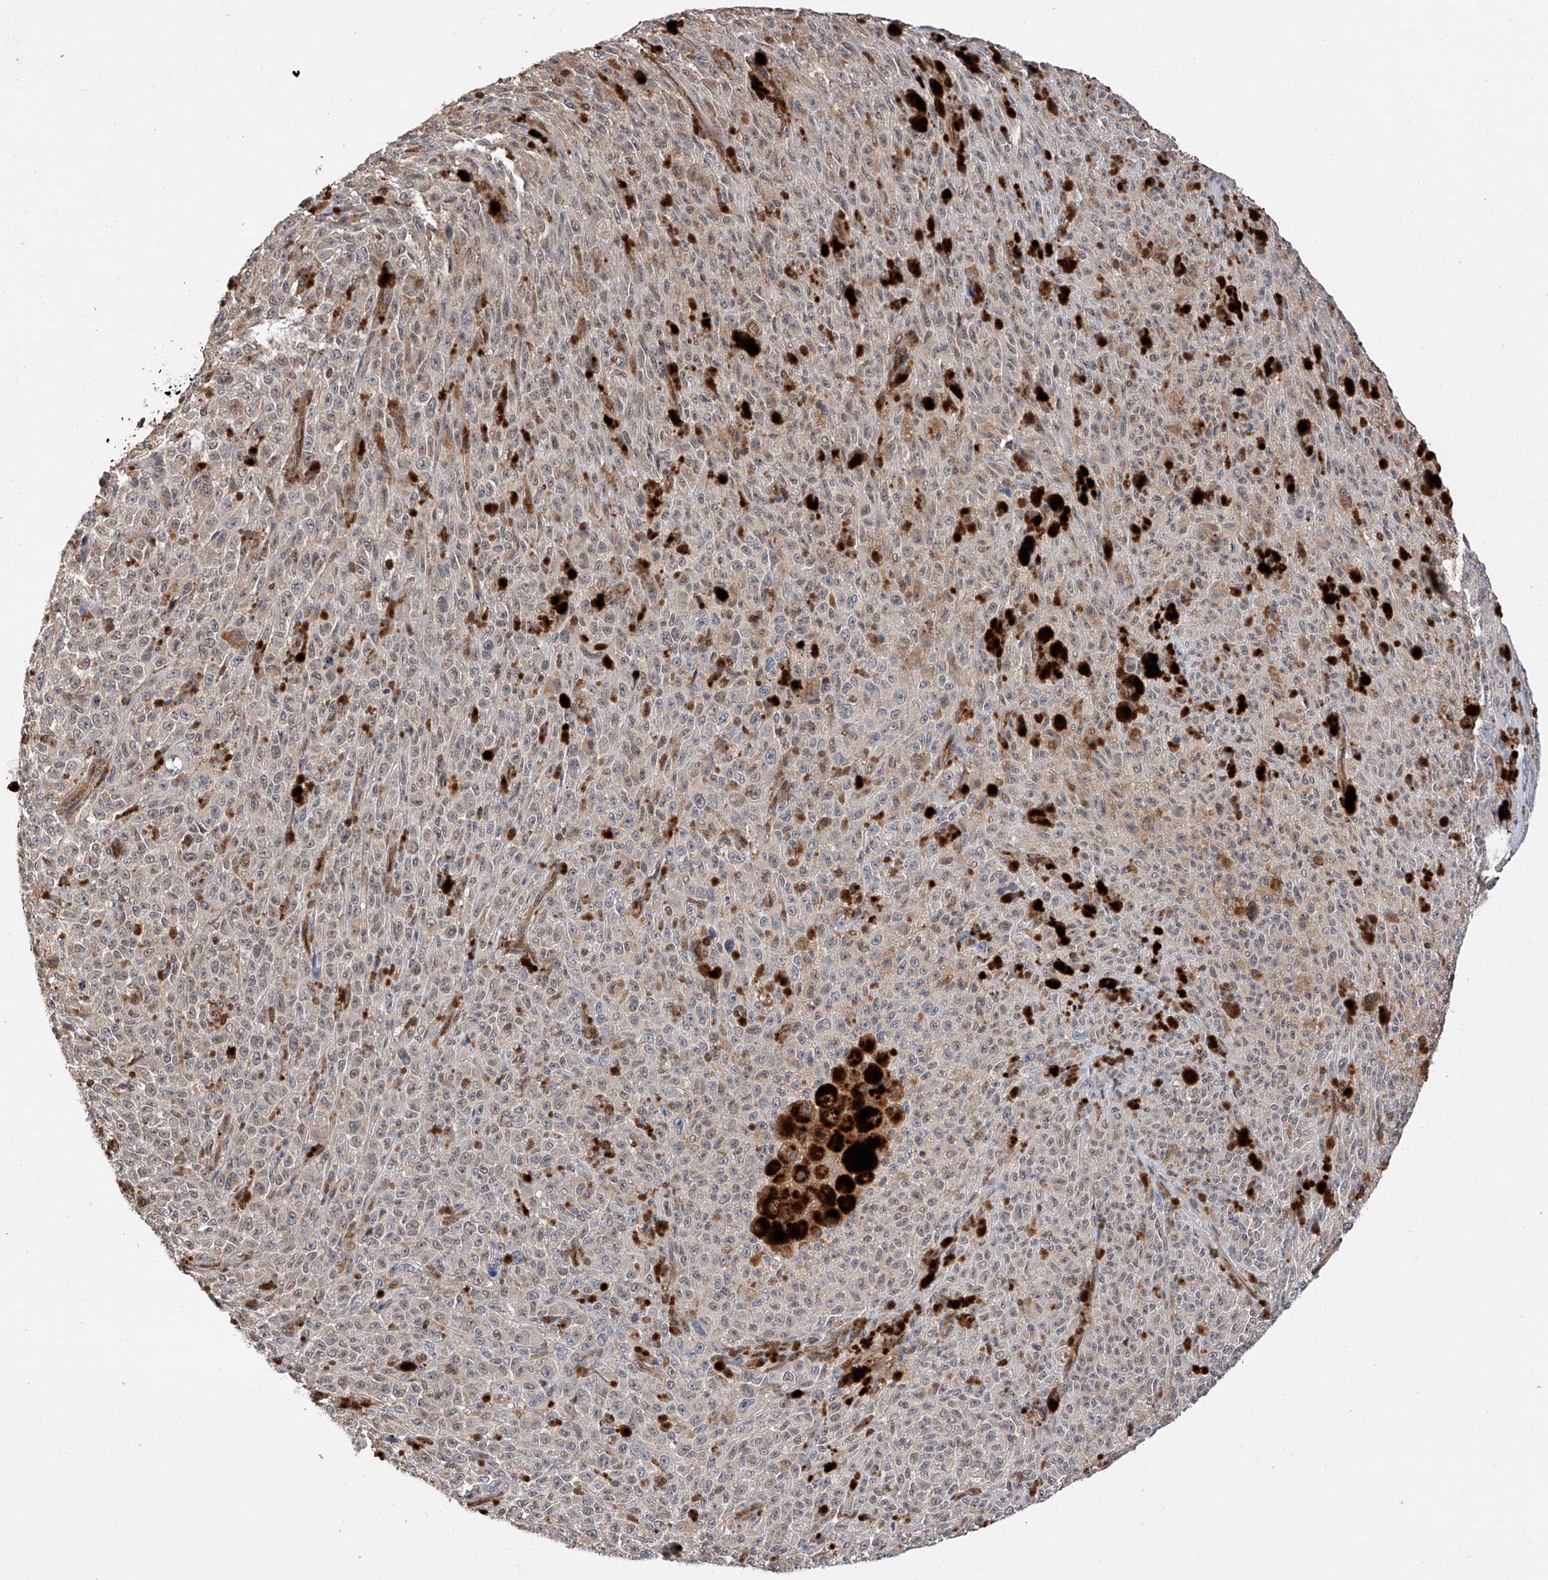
{"staining": {"intensity": "weak", "quantity": "<25%", "location": "cytoplasmic/membranous"}, "tissue": "melanoma", "cell_type": "Tumor cells", "image_type": "cancer", "snomed": [{"axis": "morphology", "description": "Malignant melanoma, NOS"}, {"axis": "topography", "description": "Skin"}], "caption": "Immunohistochemical staining of human melanoma displays no significant staining in tumor cells.", "gene": "RILPL2", "patient": {"sex": "female", "age": 82}}